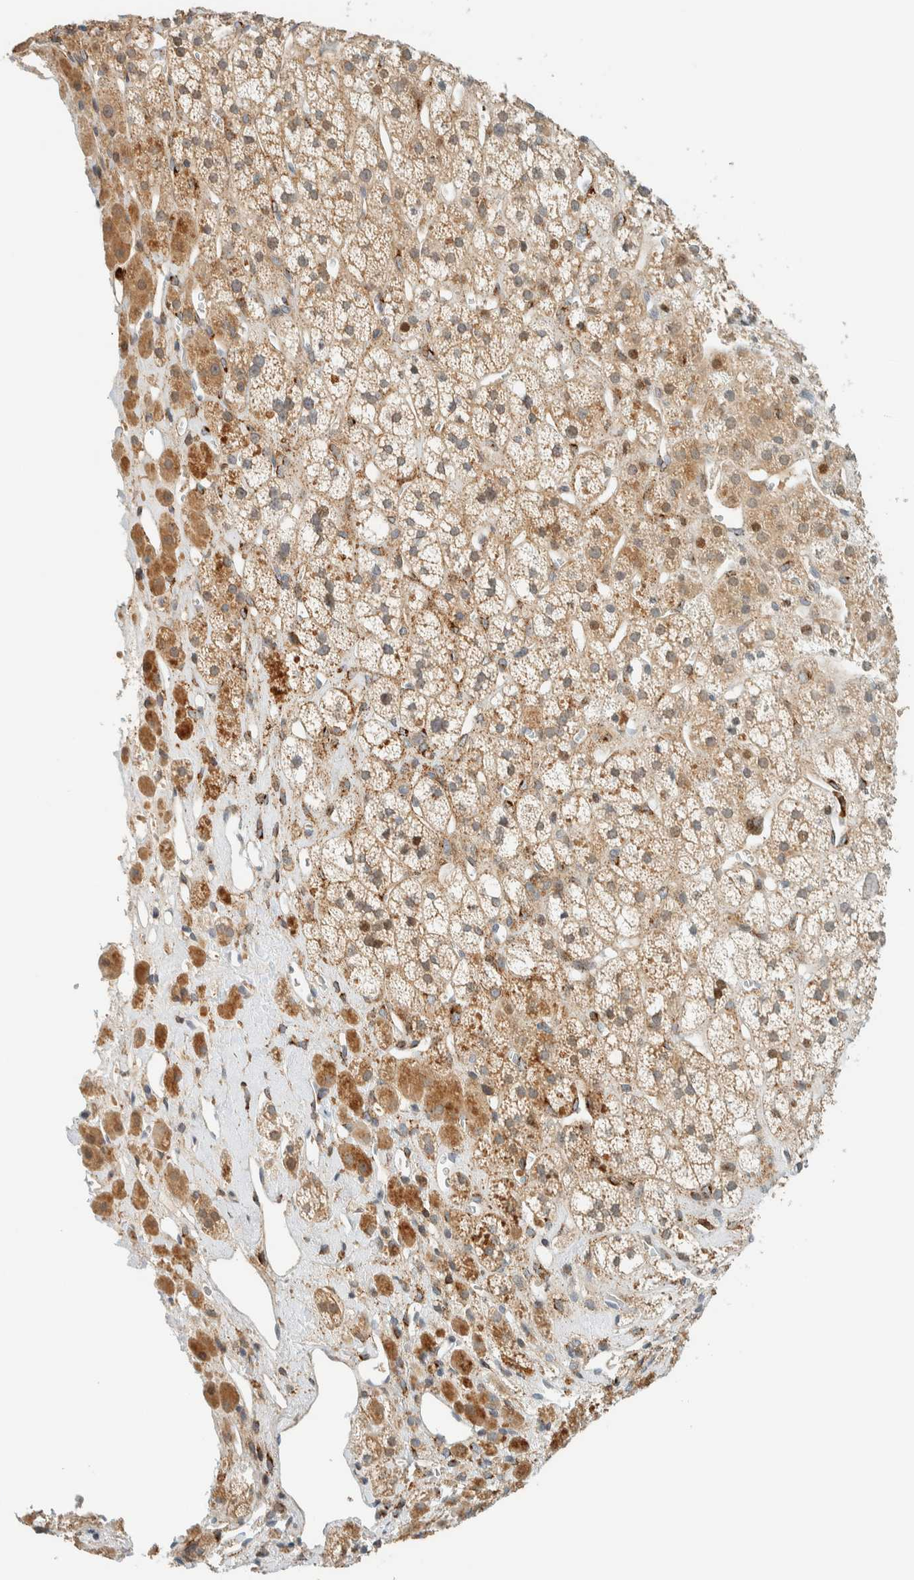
{"staining": {"intensity": "moderate", "quantity": ">75%", "location": "cytoplasmic/membranous,nuclear"}, "tissue": "adrenal gland", "cell_type": "Glandular cells", "image_type": "normal", "snomed": [{"axis": "morphology", "description": "Normal tissue, NOS"}, {"axis": "topography", "description": "Adrenal gland"}], "caption": "Adrenal gland stained for a protein (brown) shows moderate cytoplasmic/membranous,nuclear positive positivity in approximately >75% of glandular cells.", "gene": "CCDC171", "patient": {"sex": "male", "age": 56}}